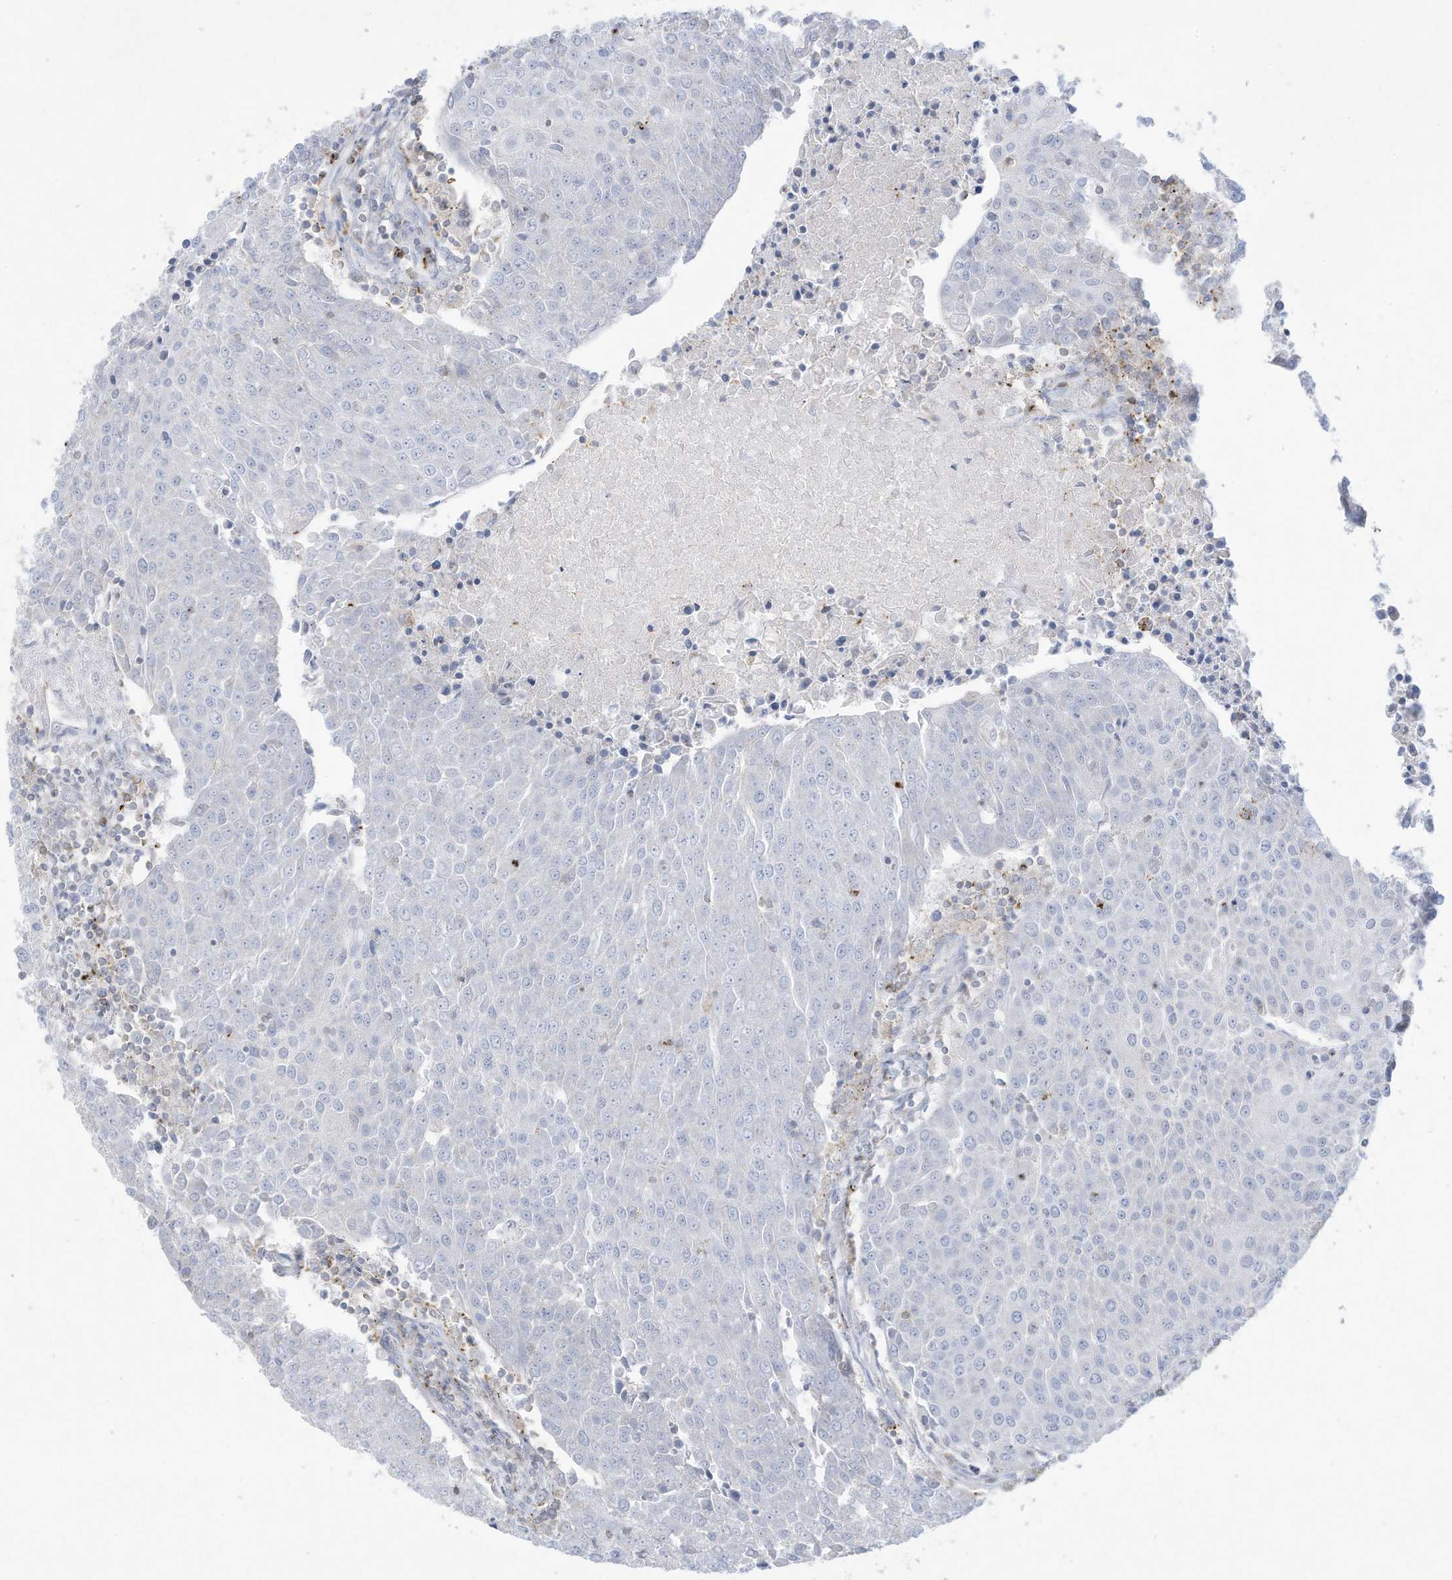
{"staining": {"intensity": "negative", "quantity": "none", "location": "none"}, "tissue": "urothelial cancer", "cell_type": "Tumor cells", "image_type": "cancer", "snomed": [{"axis": "morphology", "description": "Urothelial carcinoma, High grade"}, {"axis": "topography", "description": "Urinary bladder"}], "caption": "Immunohistochemical staining of urothelial carcinoma (high-grade) shows no significant staining in tumor cells. (DAB immunohistochemistry (IHC) with hematoxylin counter stain).", "gene": "THNSL2", "patient": {"sex": "female", "age": 85}}